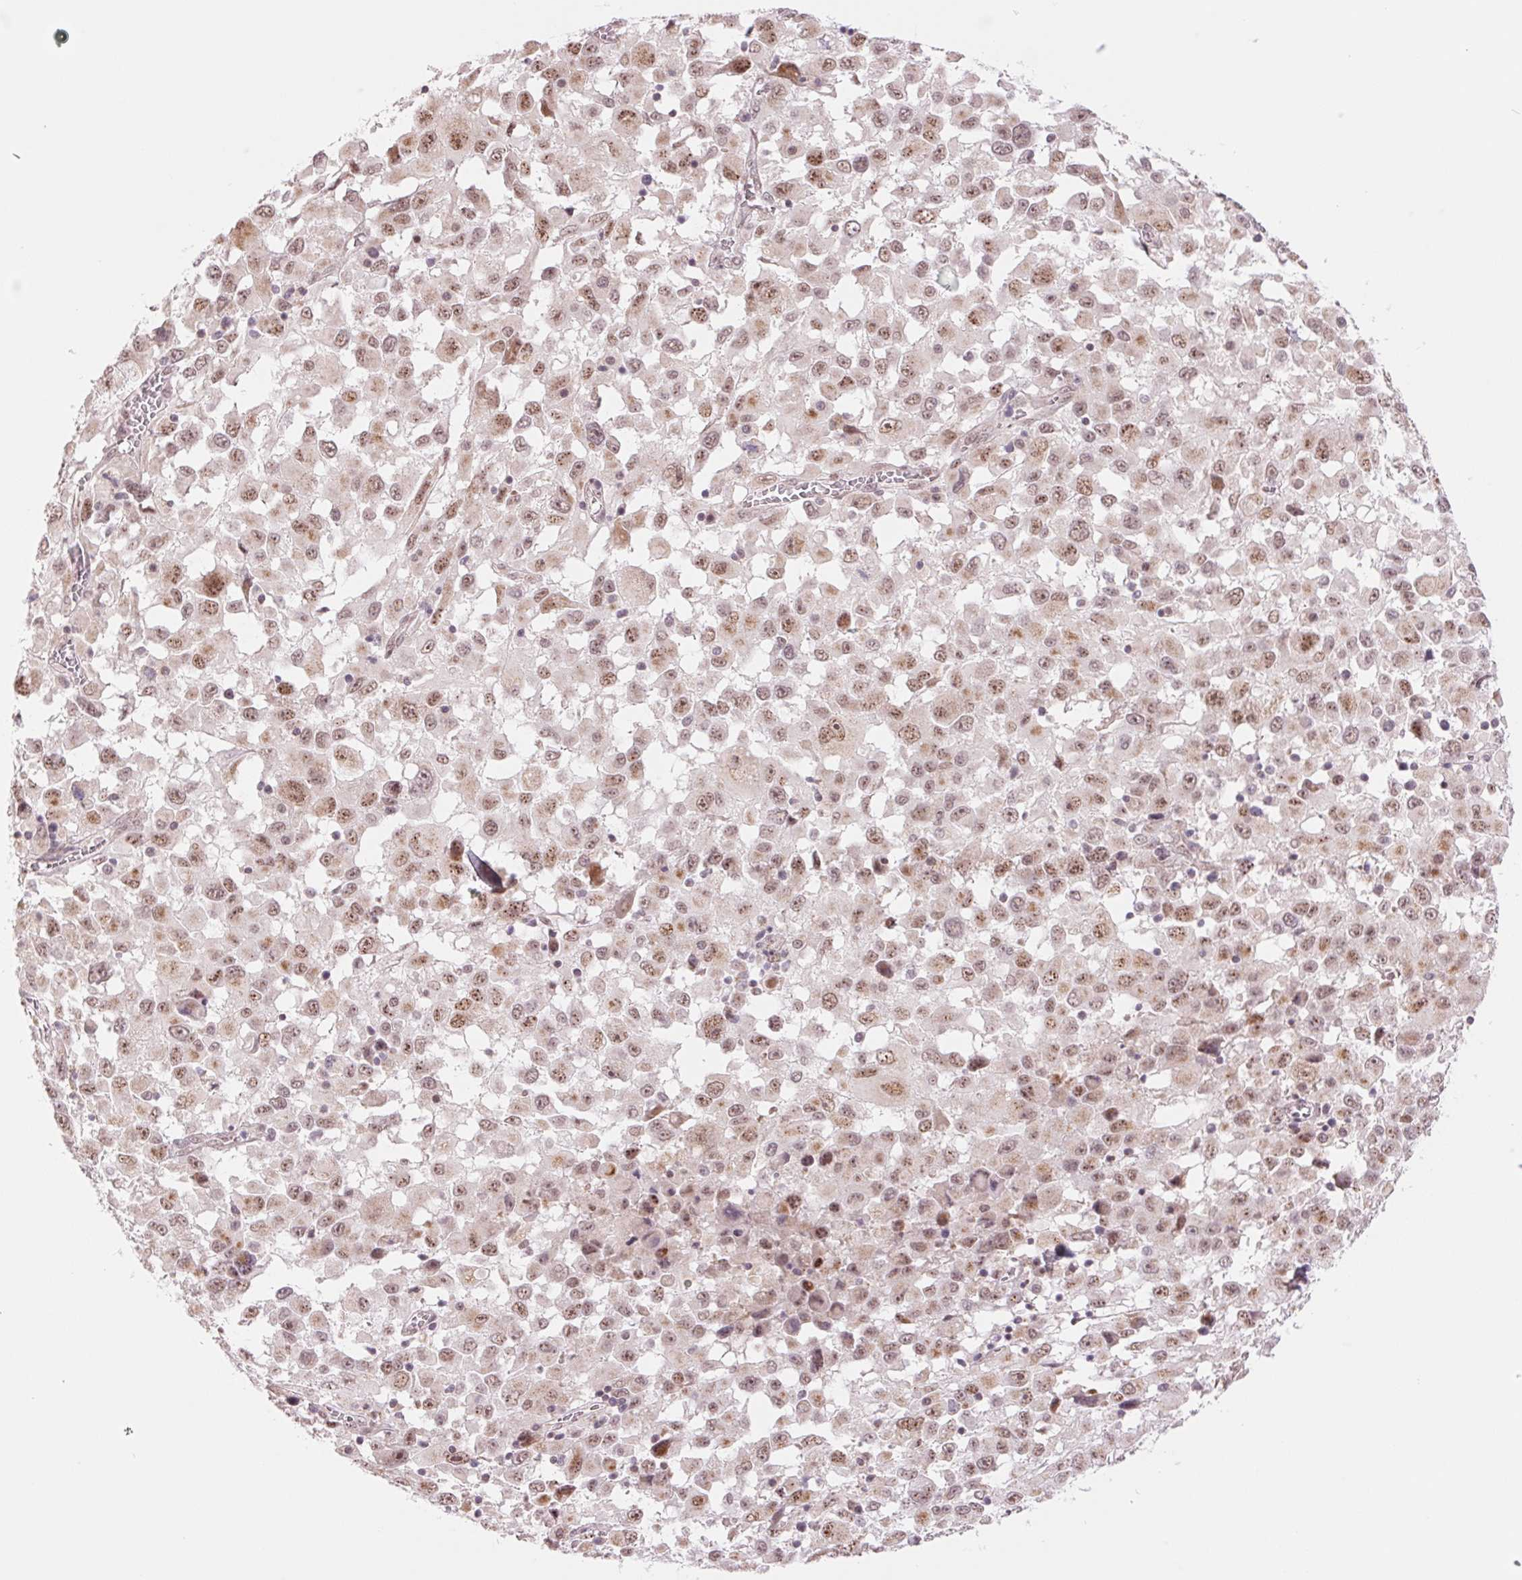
{"staining": {"intensity": "weak", "quantity": ">75%", "location": "nuclear"}, "tissue": "melanoma", "cell_type": "Tumor cells", "image_type": "cancer", "snomed": [{"axis": "morphology", "description": "Malignant melanoma, Metastatic site"}, {"axis": "topography", "description": "Soft tissue"}], "caption": "Immunohistochemical staining of human malignant melanoma (metastatic site) displays low levels of weak nuclear staining in approximately >75% of tumor cells.", "gene": "ARHGAP32", "patient": {"sex": "male", "age": 50}}